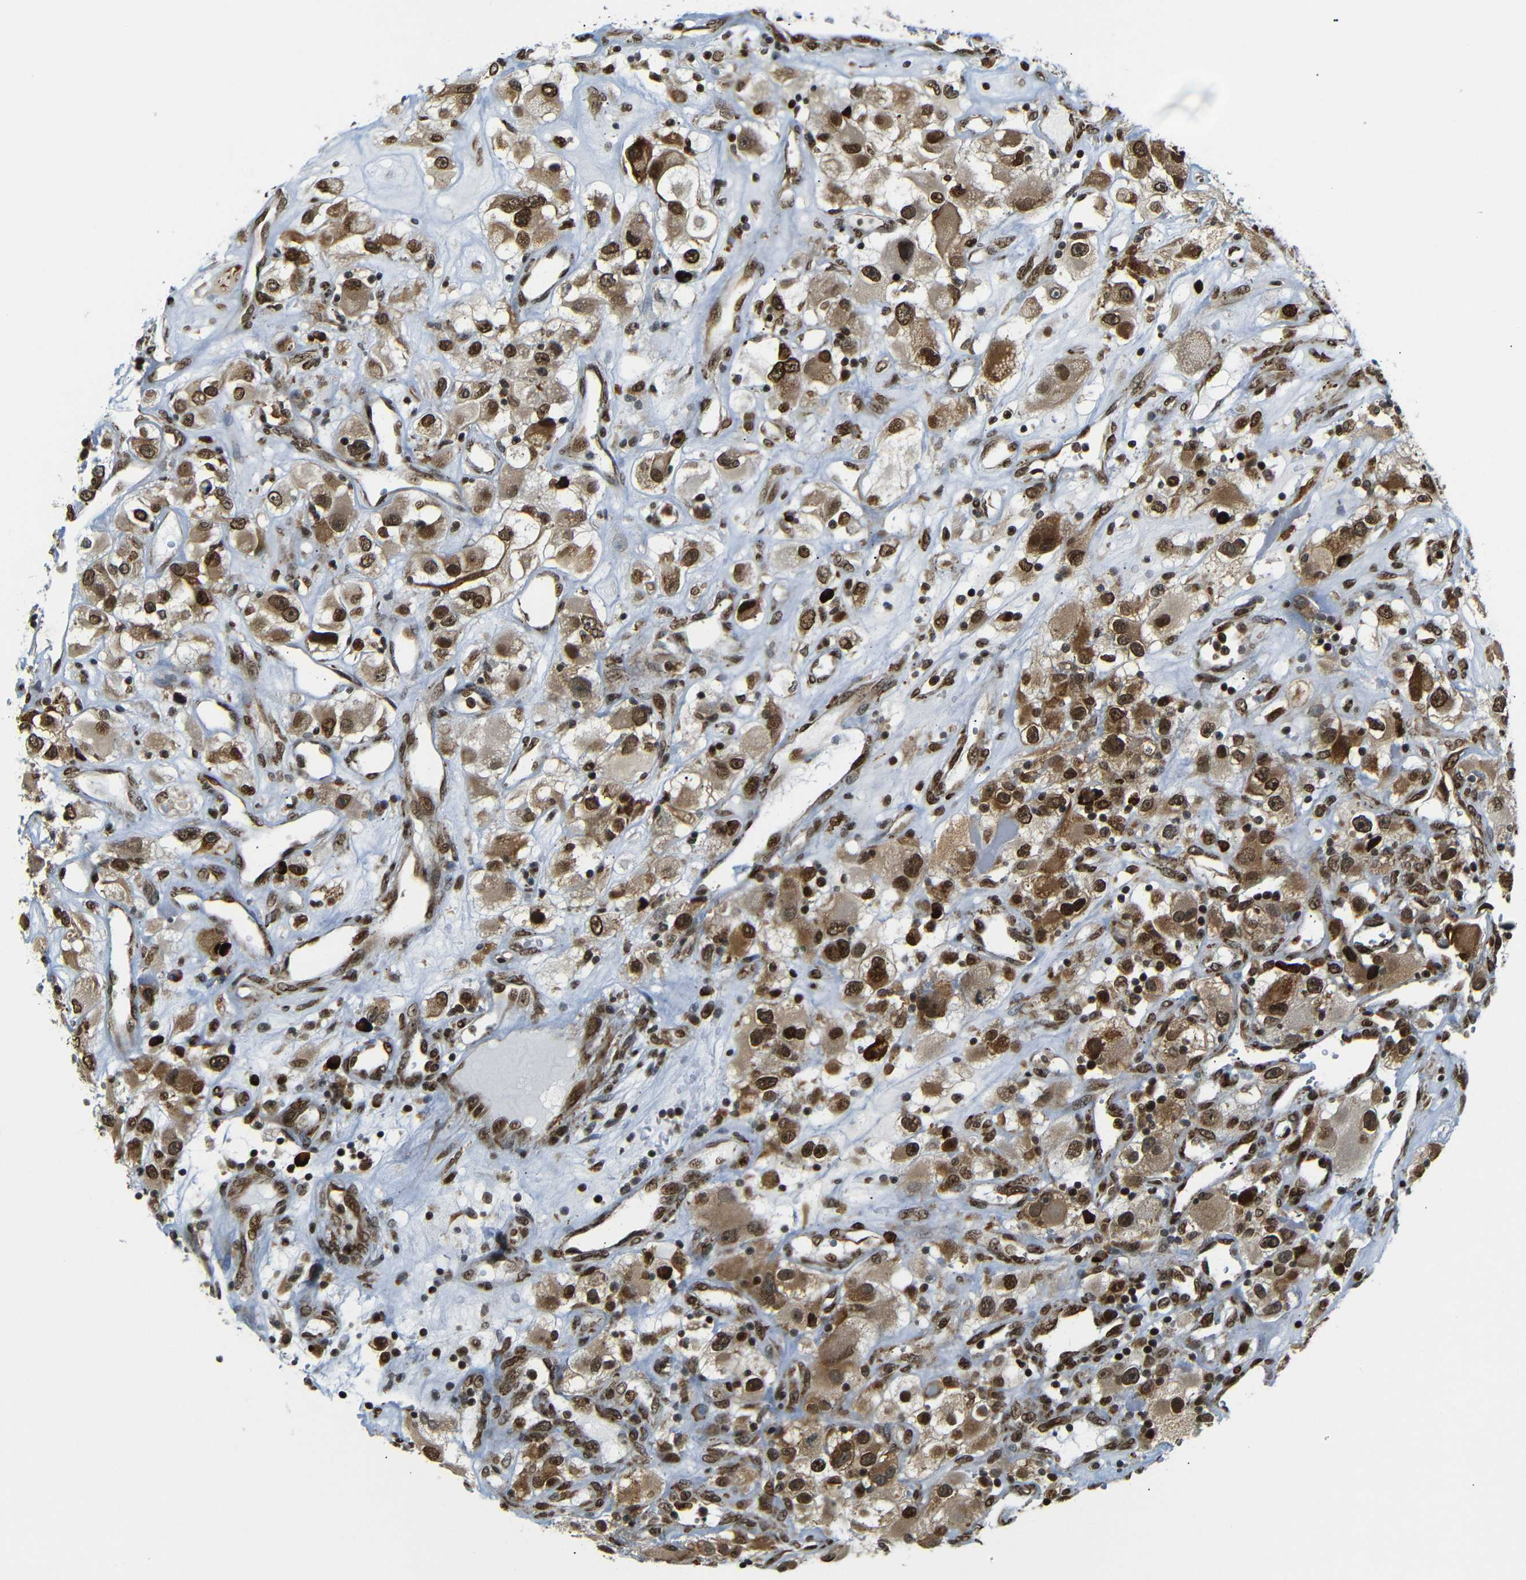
{"staining": {"intensity": "strong", "quantity": ">75%", "location": "cytoplasmic/membranous,nuclear"}, "tissue": "renal cancer", "cell_type": "Tumor cells", "image_type": "cancer", "snomed": [{"axis": "morphology", "description": "Adenocarcinoma, NOS"}, {"axis": "topography", "description": "Kidney"}], "caption": "DAB (3,3'-diaminobenzidine) immunohistochemical staining of renal cancer (adenocarcinoma) reveals strong cytoplasmic/membranous and nuclear protein positivity in about >75% of tumor cells. (Brightfield microscopy of DAB IHC at high magnification).", "gene": "SPCS2", "patient": {"sex": "female", "age": 52}}